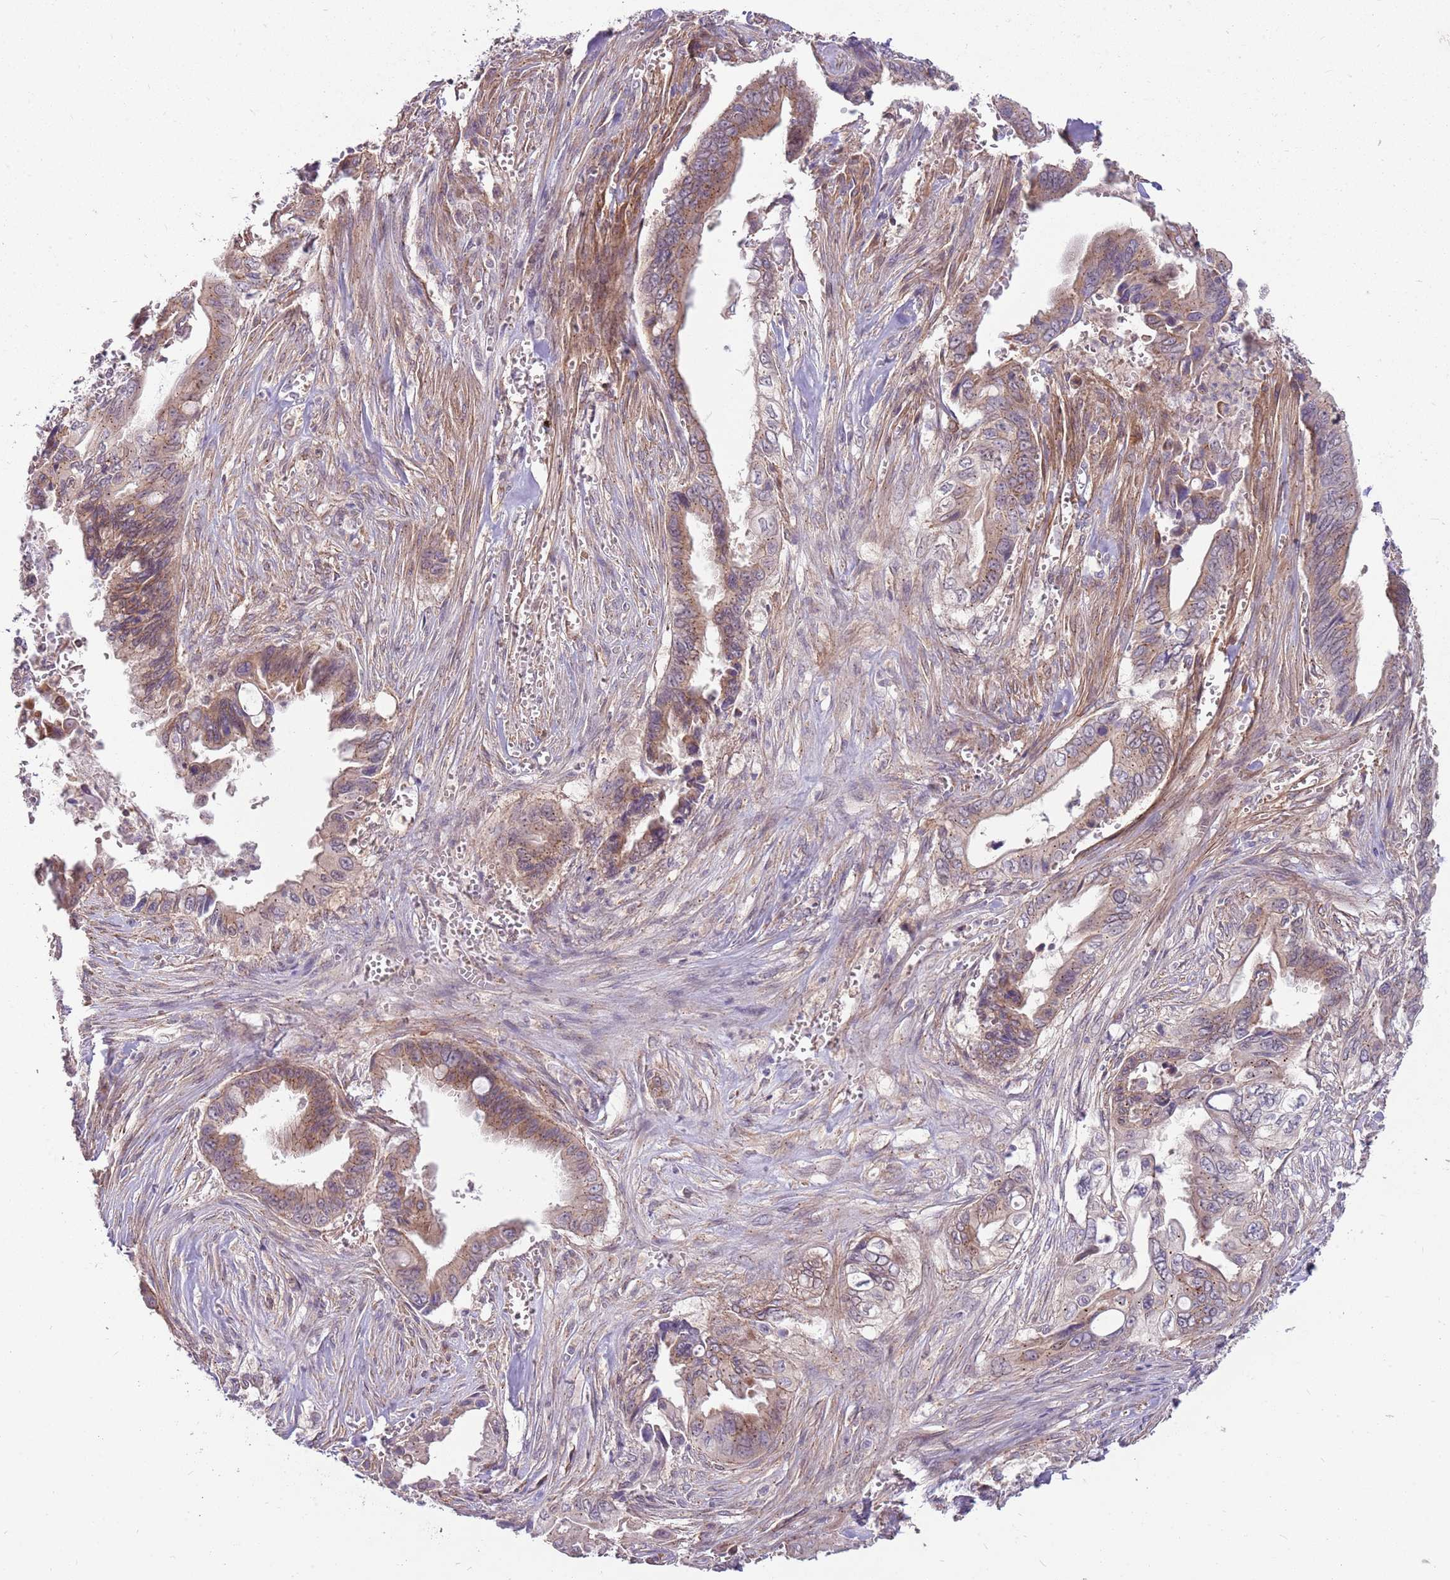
{"staining": {"intensity": "moderate", "quantity": "25%-75%", "location": "cytoplasmic/membranous"}, "tissue": "pancreatic cancer", "cell_type": "Tumor cells", "image_type": "cancer", "snomed": [{"axis": "morphology", "description": "Adenocarcinoma, NOS"}, {"axis": "topography", "description": "Pancreas"}], "caption": "Brown immunohistochemical staining in pancreatic cancer exhibits moderate cytoplasmic/membranous positivity in approximately 25%-75% of tumor cells. The staining is performed using DAB (3,3'-diaminobenzidine) brown chromogen to label protein expression. The nuclei are counter-stained blue using hematoxylin.", "gene": "SPATA31D1", "patient": {"sex": "male", "age": 59}}